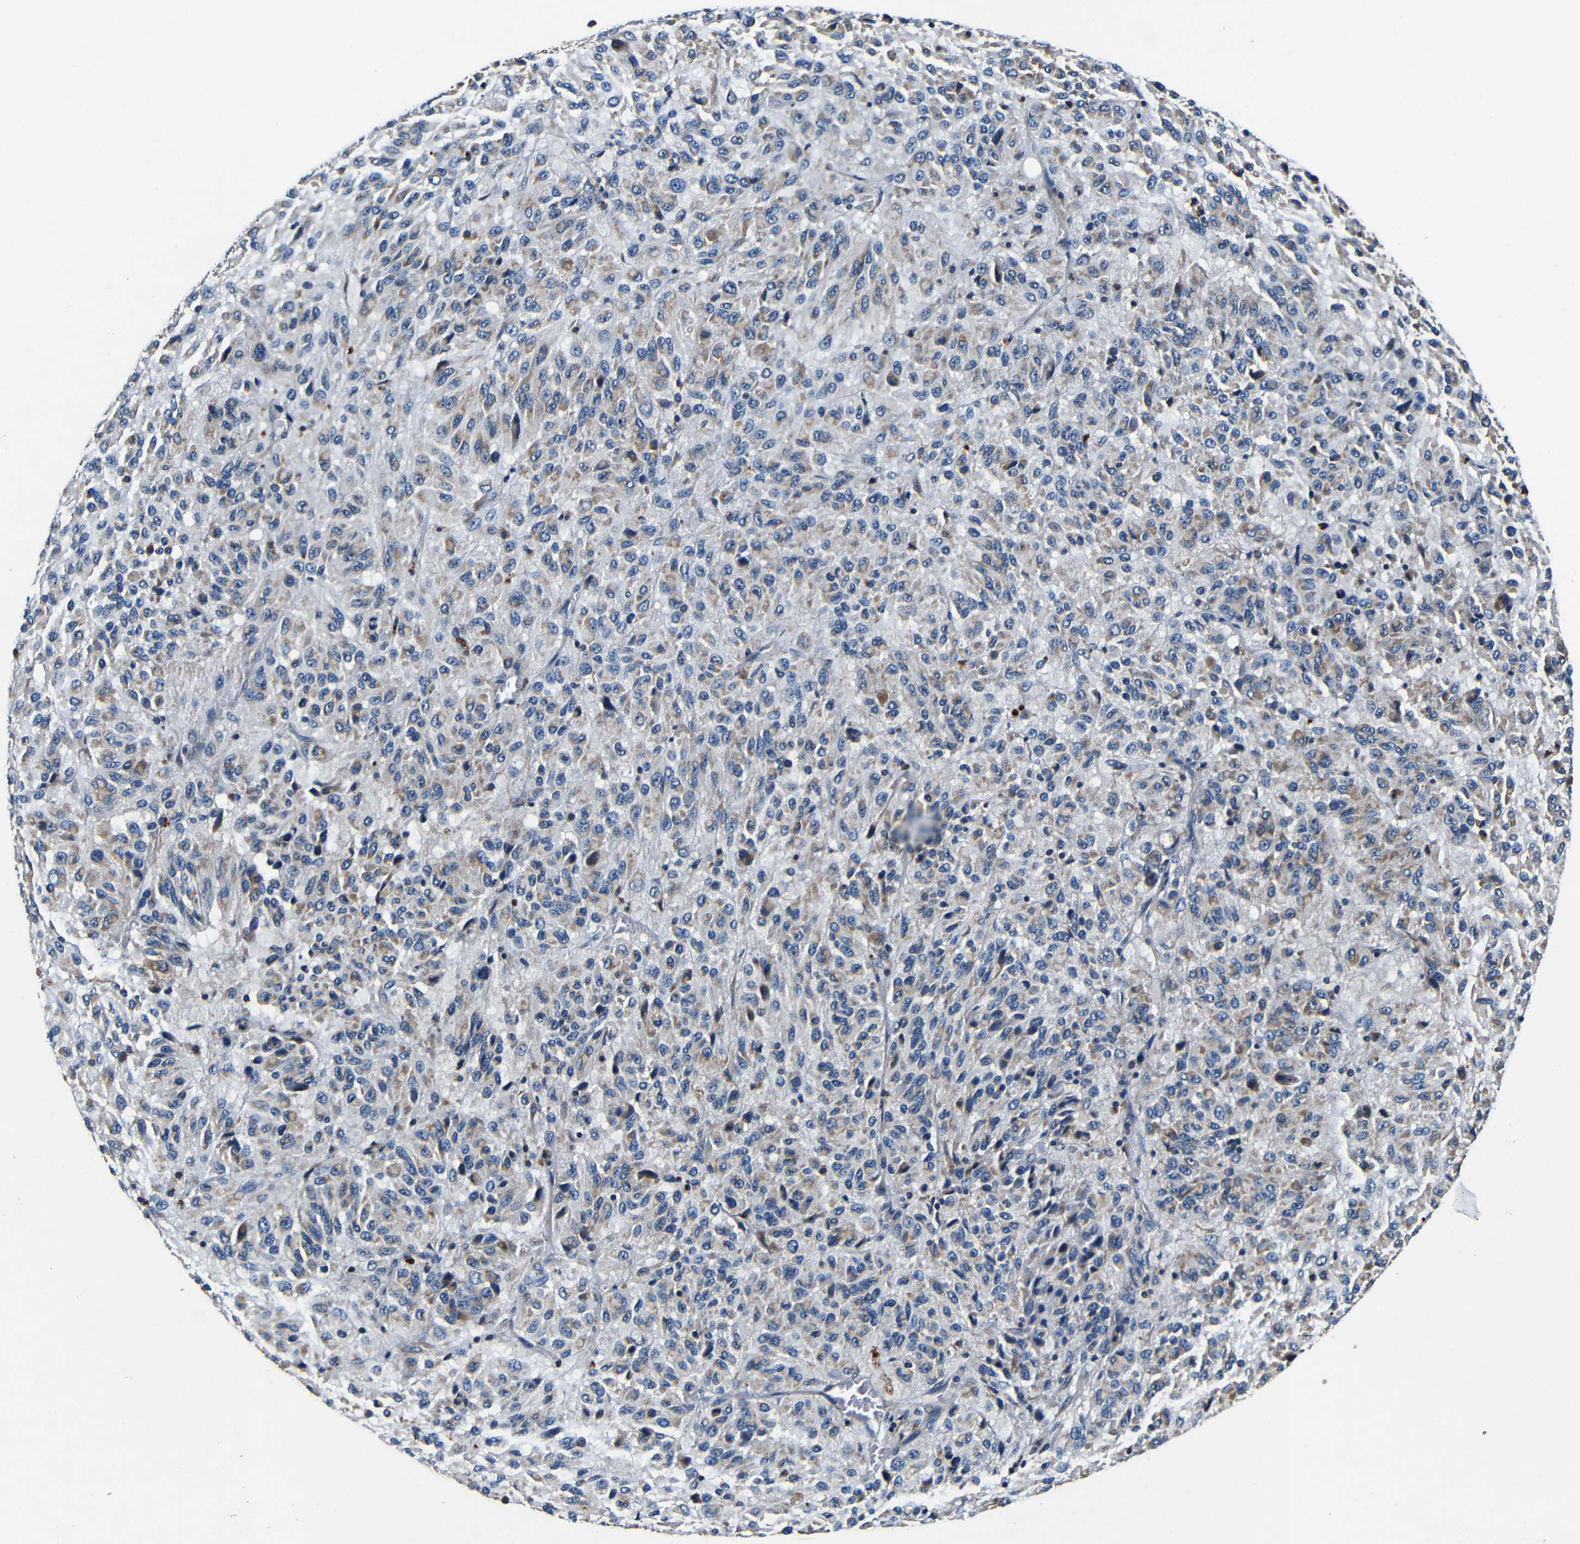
{"staining": {"intensity": "negative", "quantity": "none", "location": "none"}, "tissue": "melanoma", "cell_type": "Tumor cells", "image_type": "cancer", "snomed": [{"axis": "morphology", "description": "Malignant melanoma, Metastatic site"}, {"axis": "topography", "description": "Lung"}], "caption": "Immunohistochemistry micrograph of human melanoma stained for a protein (brown), which shows no expression in tumor cells.", "gene": "MTX1", "patient": {"sex": "male", "age": 64}}